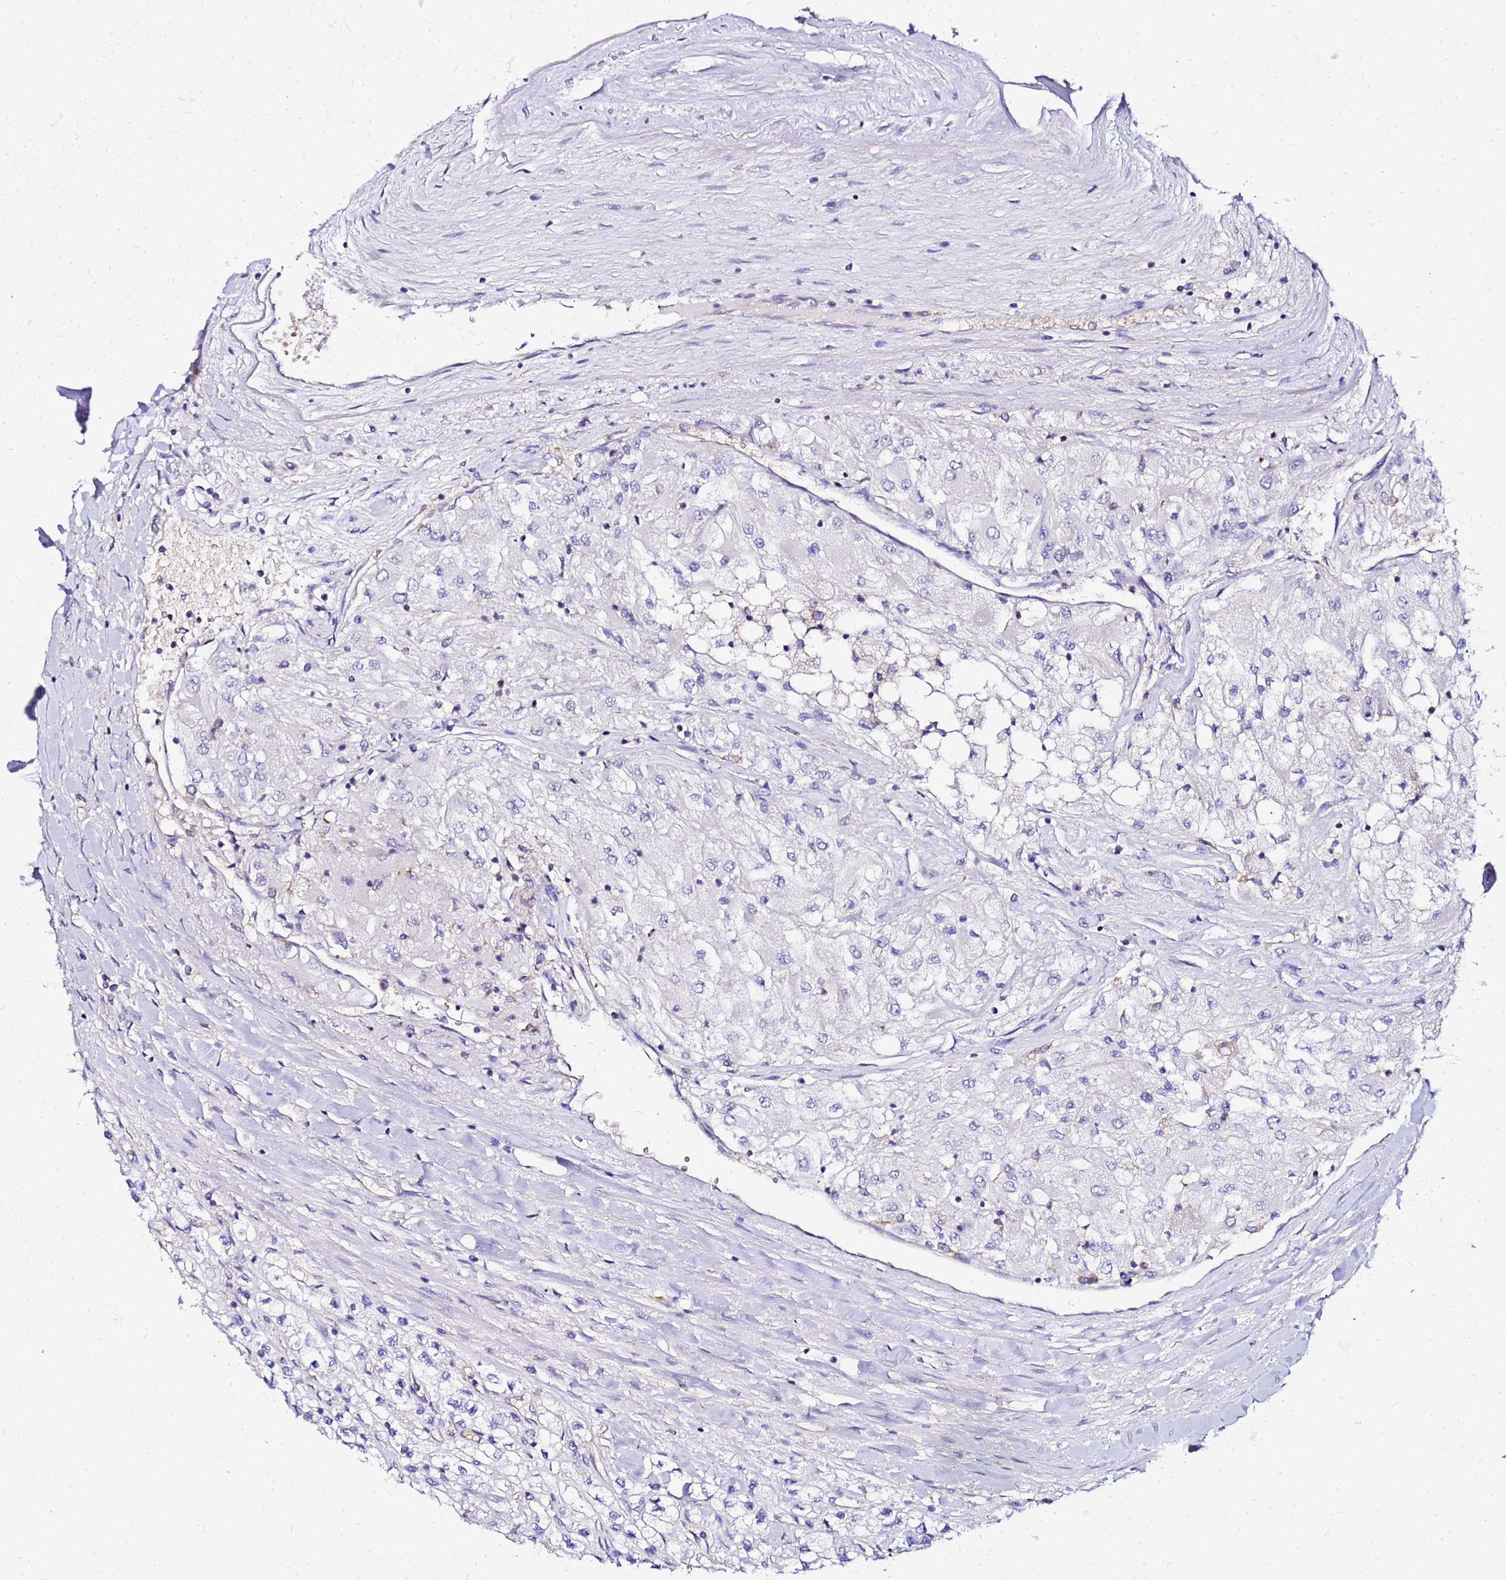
{"staining": {"intensity": "negative", "quantity": "none", "location": "none"}, "tissue": "renal cancer", "cell_type": "Tumor cells", "image_type": "cancer", "snomed": [{"axis": "morphology", "description": "Adenocarcinoma, NOS"}, {"axis": "topography", "description": "Kidney"}], "caption": "There is no significant positivity in tumor cells of renal cancer. (IHC, brightfield microscopy, high magnification).", "gene": "HERC5", "patient": {"sex": "male", "age": 80}}